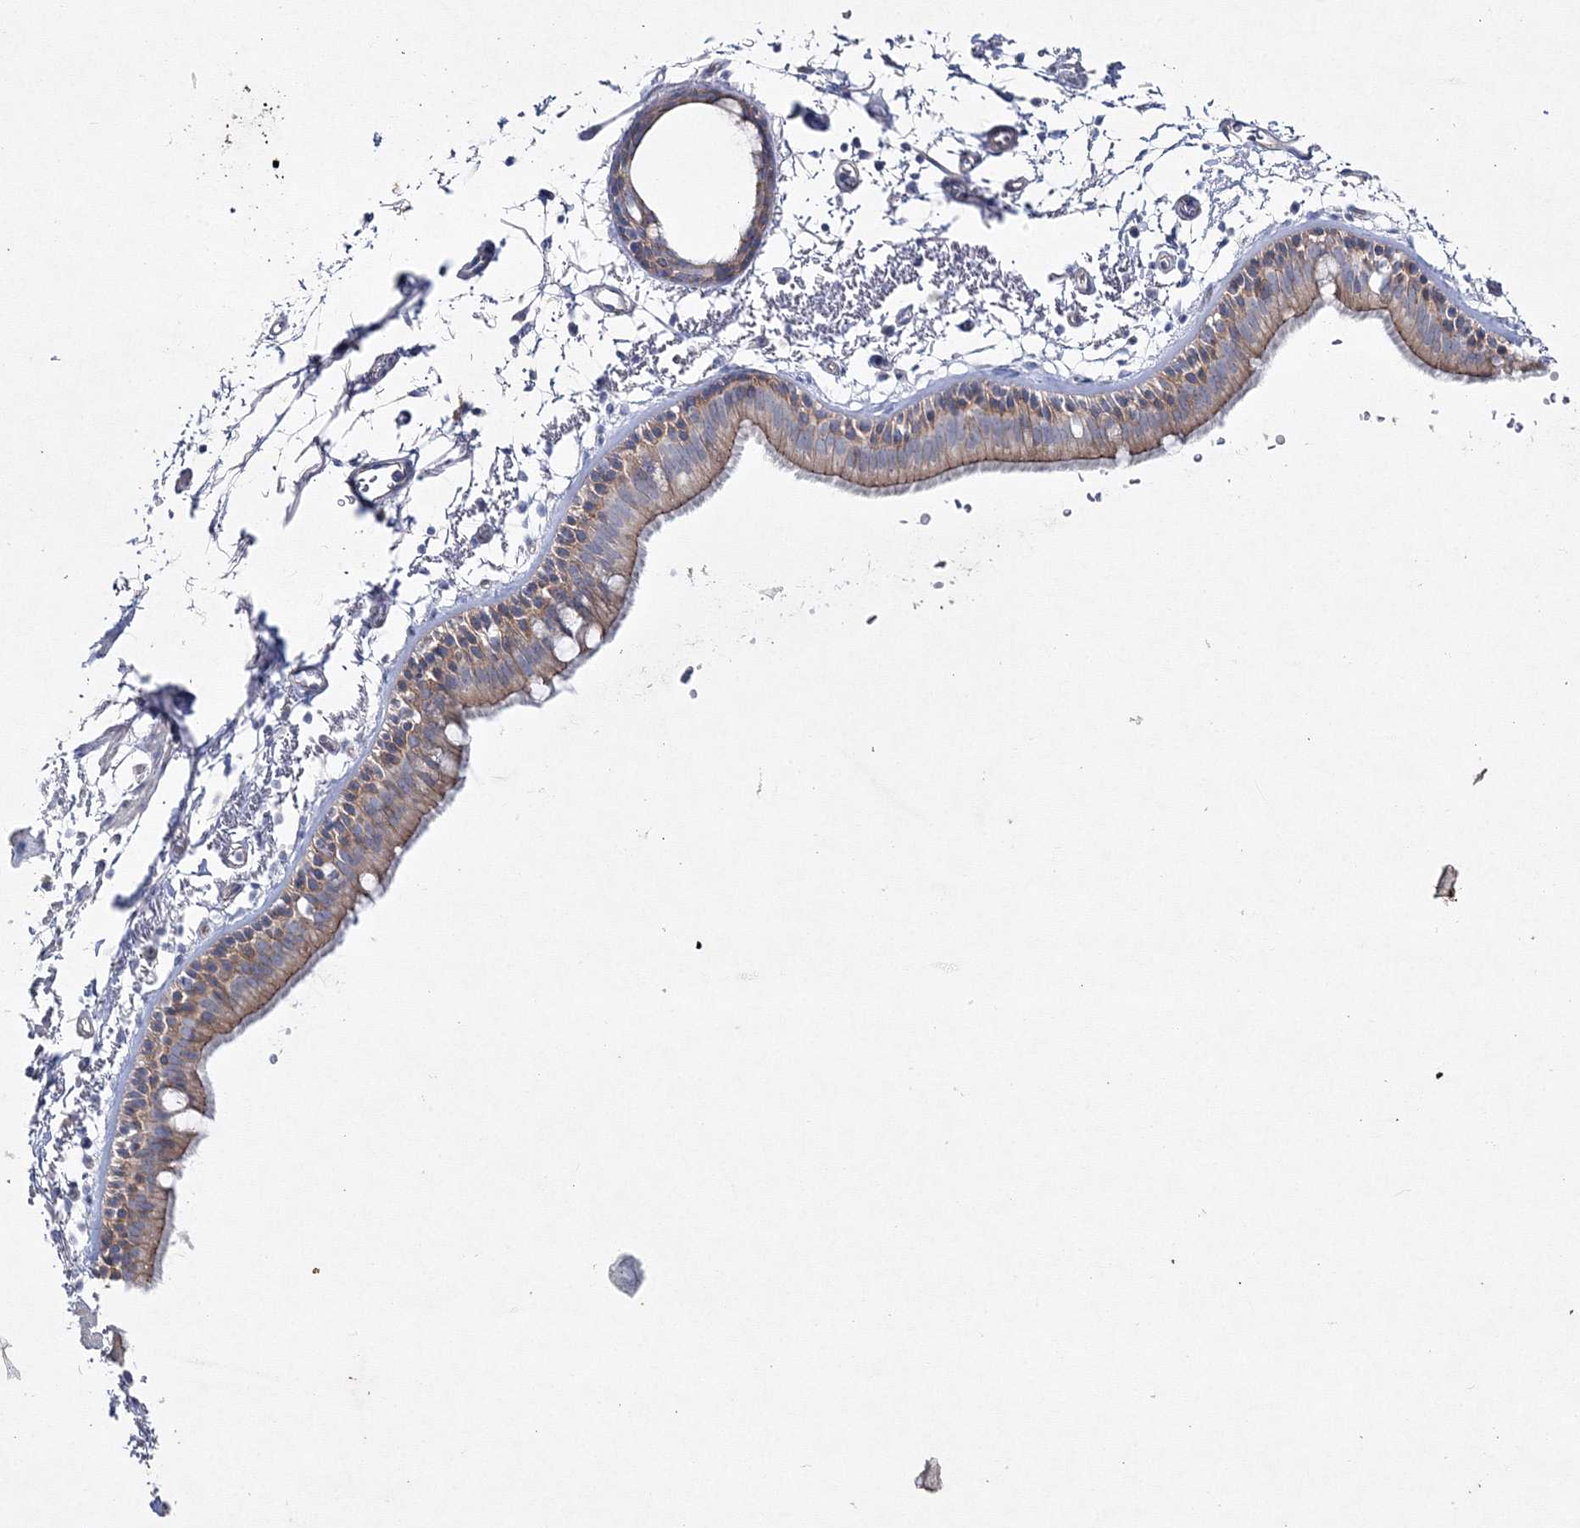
{"staining": {"intensity": "moderate", "quantity": ">75%", "location": "cytoplasmic/membranous"}, "tissue": "bronchus", "cell_type": "Respiratory epithelial cells", "image_type": "normal", "snomed": [{"axis": "morphology", "description": "Normal tissue, NOS"}, {"axis": "topography", "description": "Lymph node"}, {"axis": "topography", "description": "Bronchus"}], "caption": "A high-resolution image shows IHC staining of benign bronchus, which exhibits moderate cytoplasmic/membranous staining in about >75% of respiratory epithelial cells. Immunohistochemistry stains the protein in brown and the nuclei are stained blue.", "gene": "NAA40", "patient": {"sex": "female", "age": 70}}